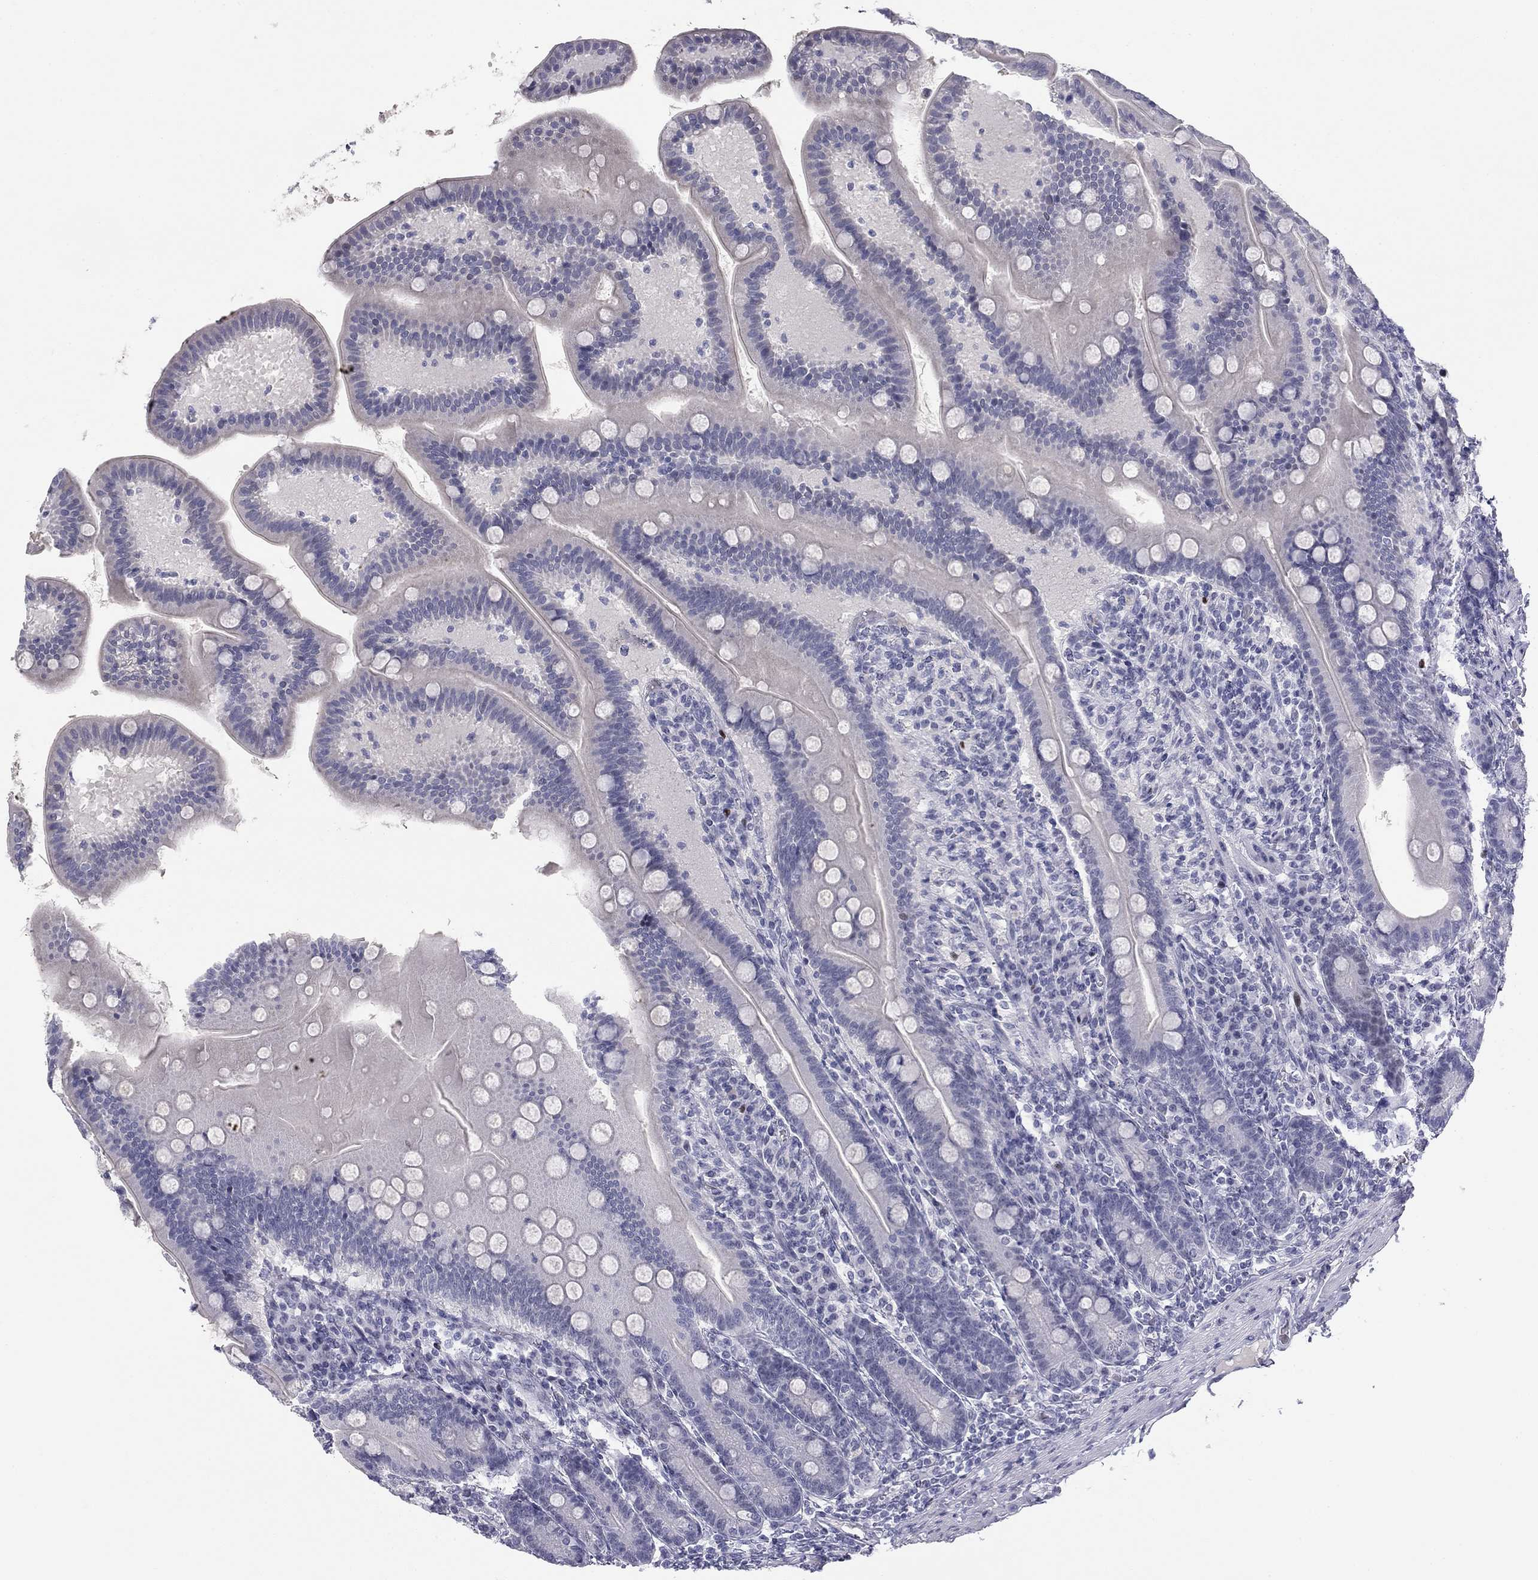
{"staining": {"intensity": "negative", "quantity": "none", "location": "none"}, "tissue": "small intestine", "cell_type": "Glandular cells", "image_type": "normal", "snomed": [{"axis": "morphology", "description": "Normal tissue, NOS"}, {"axis": "topography", "description": "Small intestine"}], "caption": "This photomicrograph is of benign small intestine stained with immunohistochemistry to label a protein in brown with the nuclei are counter-stained blue. There is no positivity in glandular cells. (DAB (3,3'-diaminobenzidine) IHC with hematoxylin counter stain).", "gene": "TFAP2B", "patient": {"sex": "male", "age": 66}}